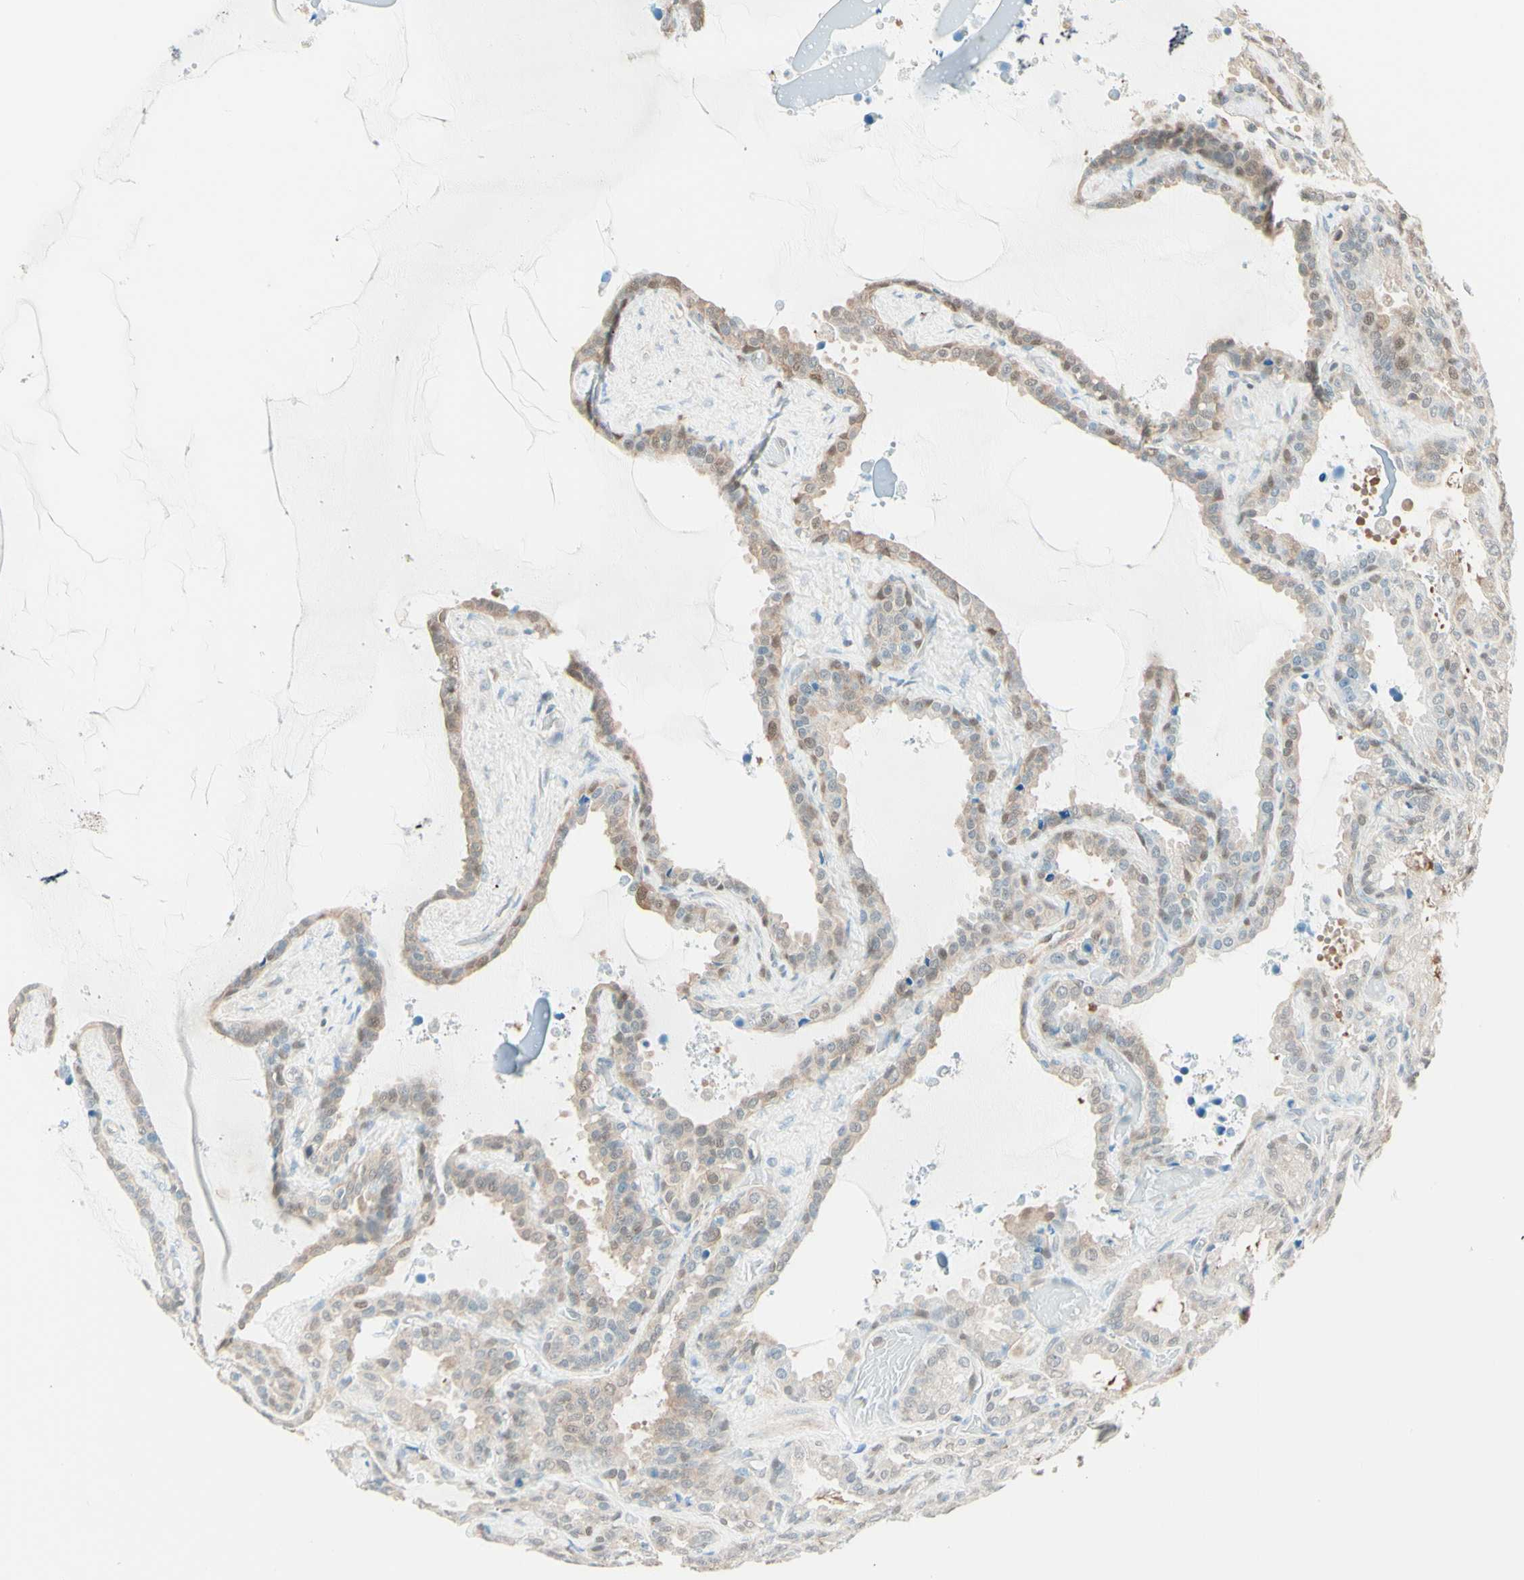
{"staining": {"intensity": "weak", "quantity": "25%-75%", "location": "nuclear"}, "tissue": "seminal vesicle", "cell_type": "Glandular cells", "image_type": "normal", "snomed": [{"axis": "morphology", "description": "Normal tissue, NOS"}, {"axis": "topography", "description": "Seminal veicle"}], "caption": "This image displays IHC staining of normal seminal vesicle, with low weak nuclear staining in about 25%-75% of glandular cells.", "gene": "UPK3B", "patient": {"sex": "male", "age": 46}}